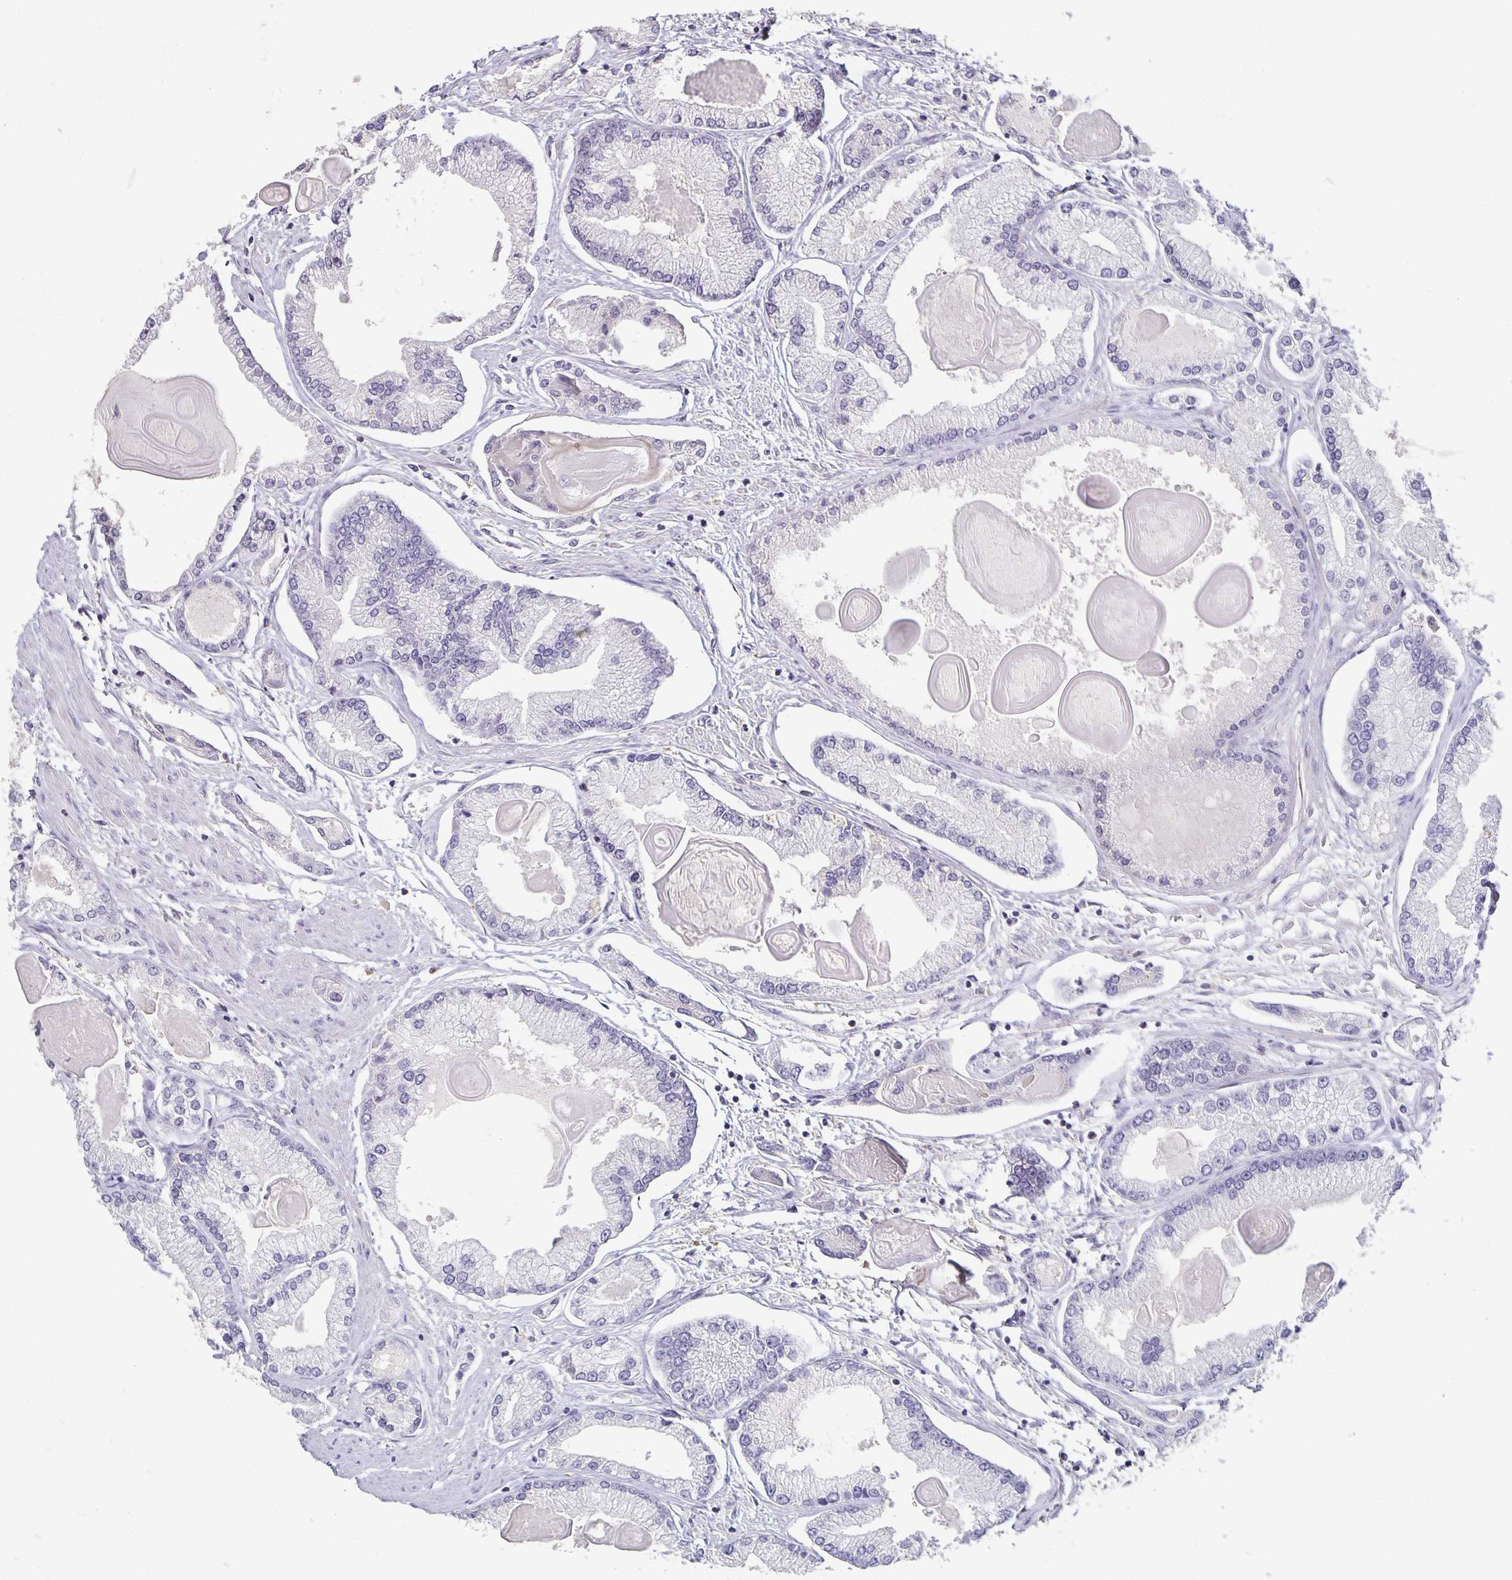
{"staining": {"intensity": "negative", "quantity": "none", "location": "none"}, "tissue": "prostate cancer", "cell_type": "Tumor cells", "image_type": "cancer", "snomed": [{"axis": "morphology", "description": "Adenocarcinoma, High grade"}, {"axis": "topography", "description": "Prostate"}], "caption": "High power microscopy photomicrograph of an IHC photomicrograph of prostate cancer (high-grade adenocarcinoma), revealing no significant expression in tumor cells. Brightfield microscopy of immunohistochemistry (IHC) stained with DAB (brown) and hematoxylin (blue), captured at high magnification.", "gene": "CST6", "patient": {"sex": "male", "age": 68}}